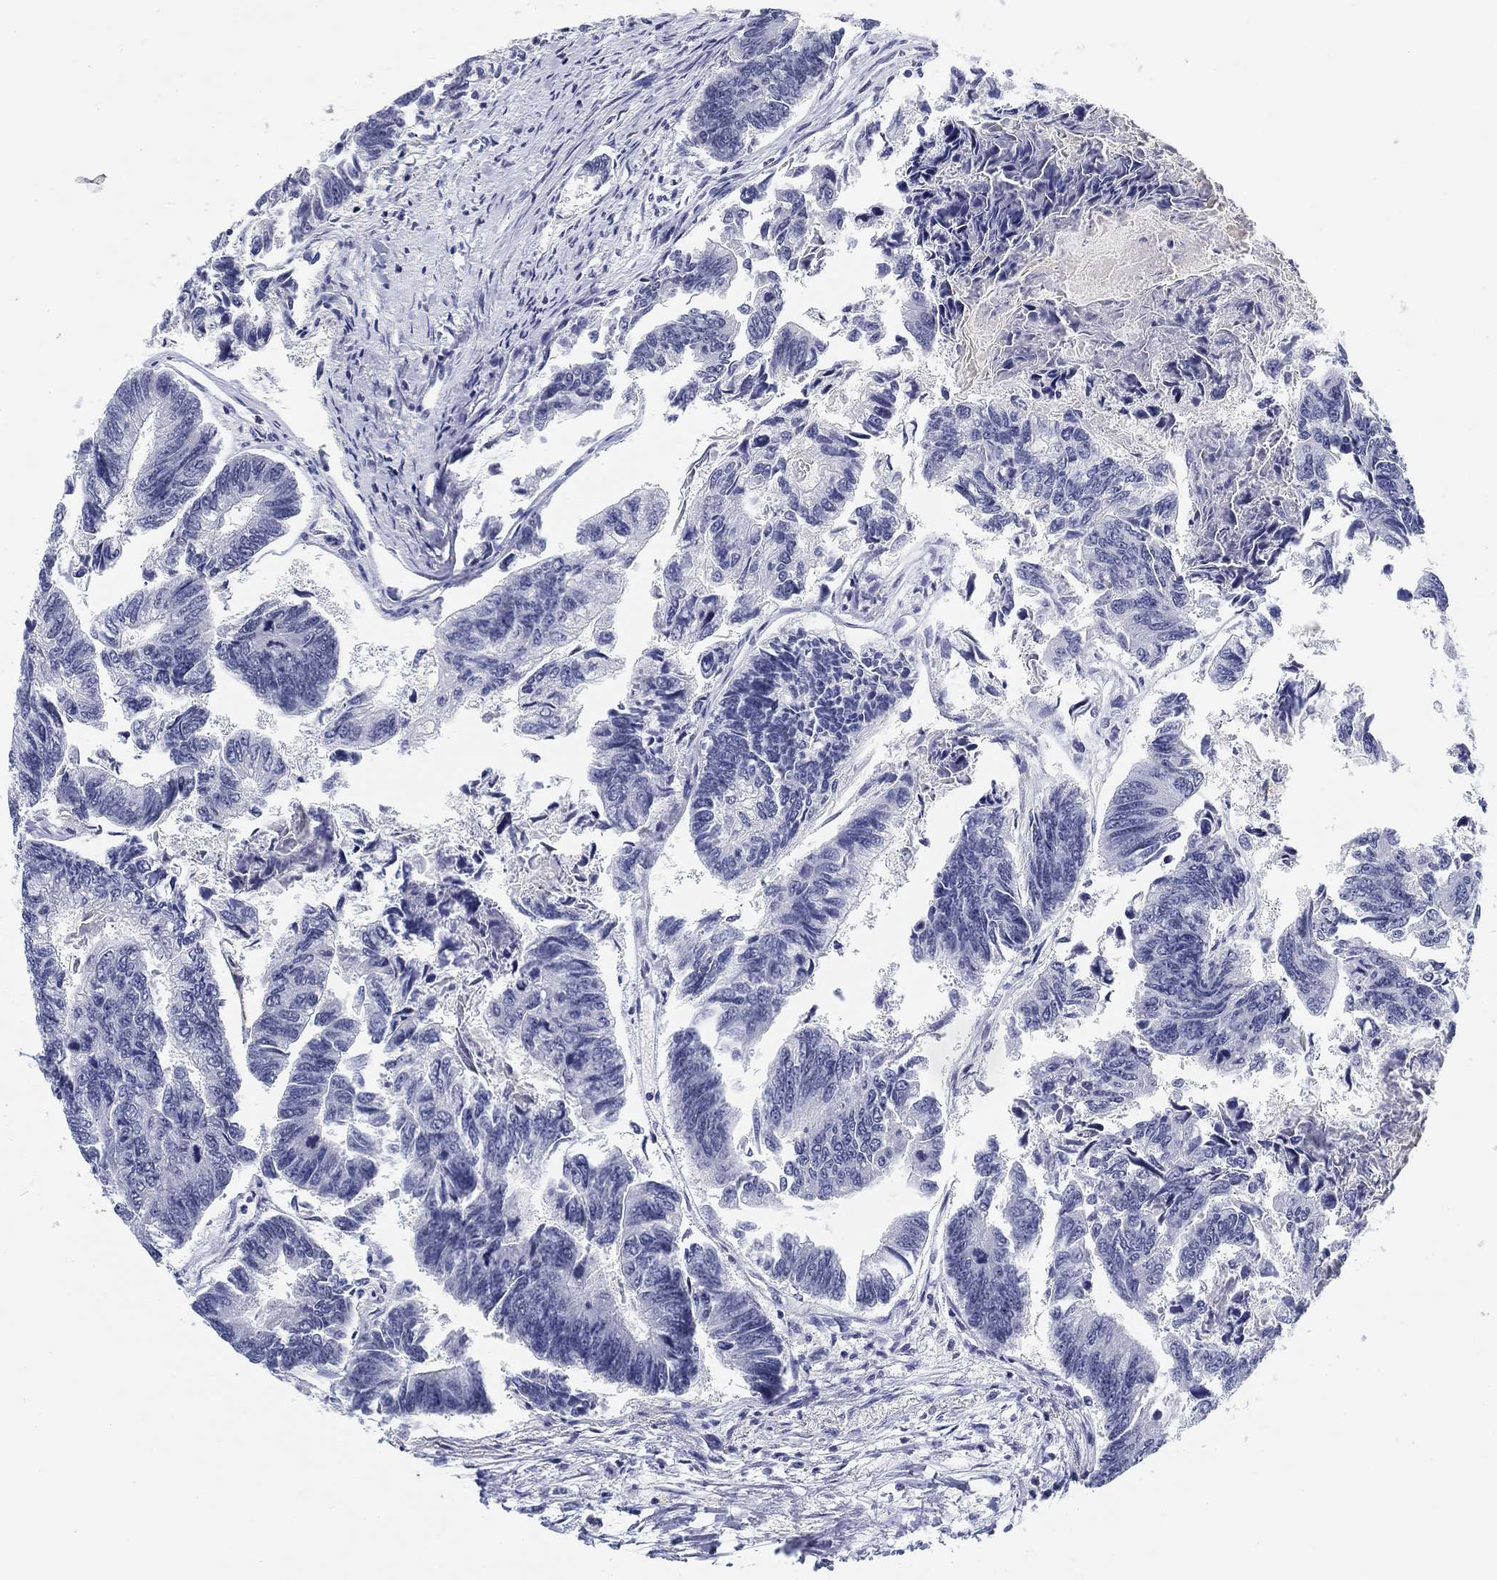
{"staining": {"intensity": "negative", "quantity": "none", "location": "none"}, "tissue": "colorectal cancer", "cell_type": "Tumor cells", "image_type": "cancer", "snomed": [{"axis": "morphology", "description": "Adenocarcinoma, NOS"}, {"axis": "topography", "description": "Colon"}], "caption": "IHC histopathology image of human colorectal cancer stained for a protein (brown), which exhibits no positivity in tumor cells.", "gene": "SLC2A5", "patient": {"sex": "female", "age": 65}}